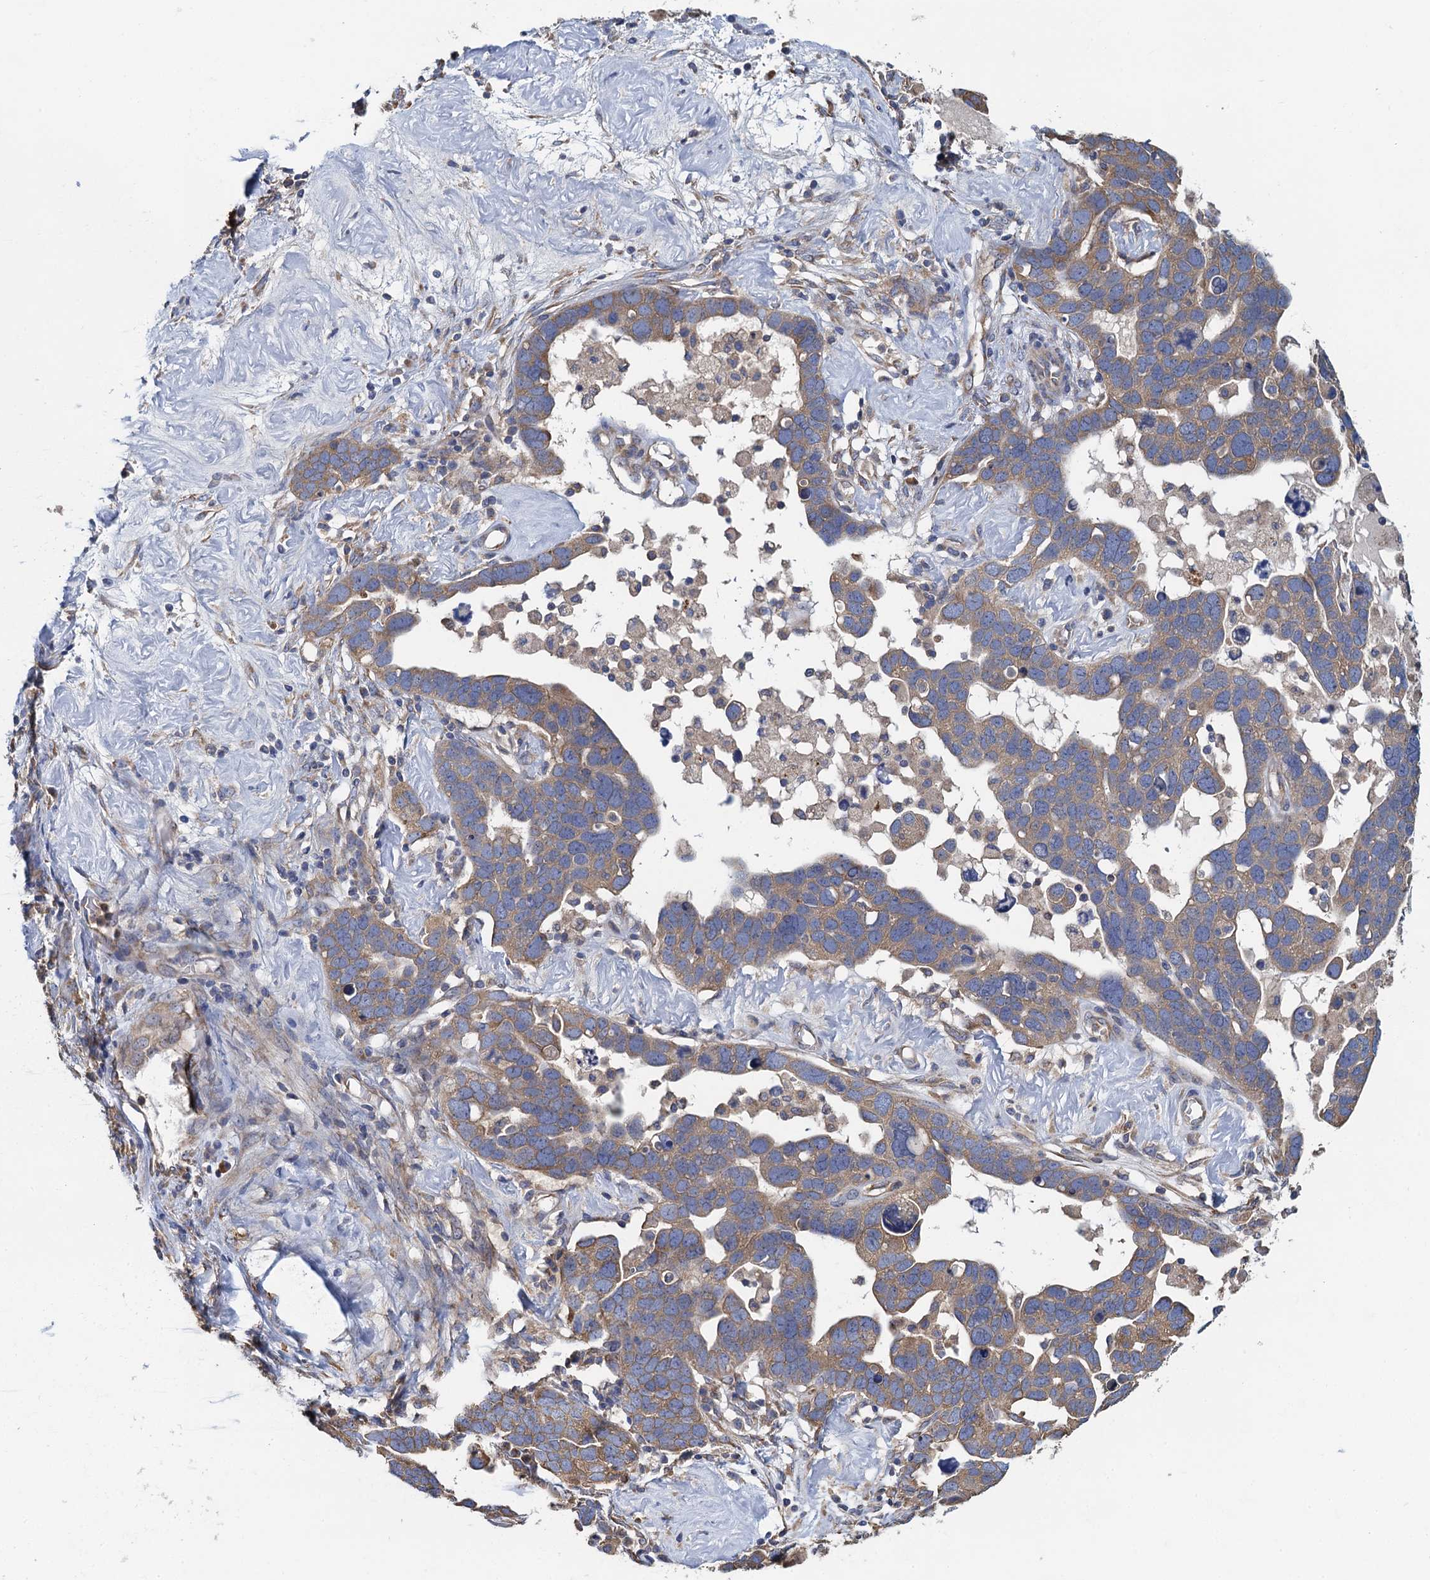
{"staining": {"intensity": "weak", "quantity": "25%-75%", "location": "cytoplasmic/membranous"}, "tissue": "ovarian cancer", "cell_type": "Tumor cells", "image_type": "cancer", "snomed": [{"axis": "morphology", "description": "Cystadenocarcinoma, serous, NOS"}, {"axis": "topography", "description": "Ovary"}], "caption": "Immunohistochemistry (IHC) of human ovarian cancer (serous cystadenocarcinoma) reveals low levels of weak cytoplasmic/membranous staining in about 25%-75% of tumor cells. The staining is performed using DAB brown chromogen to label protein expression. The nuclei are counter-stained blue using hematoxylin.", "gene": "ADCY9", "patient": {"sex": "female", "age": 54}}